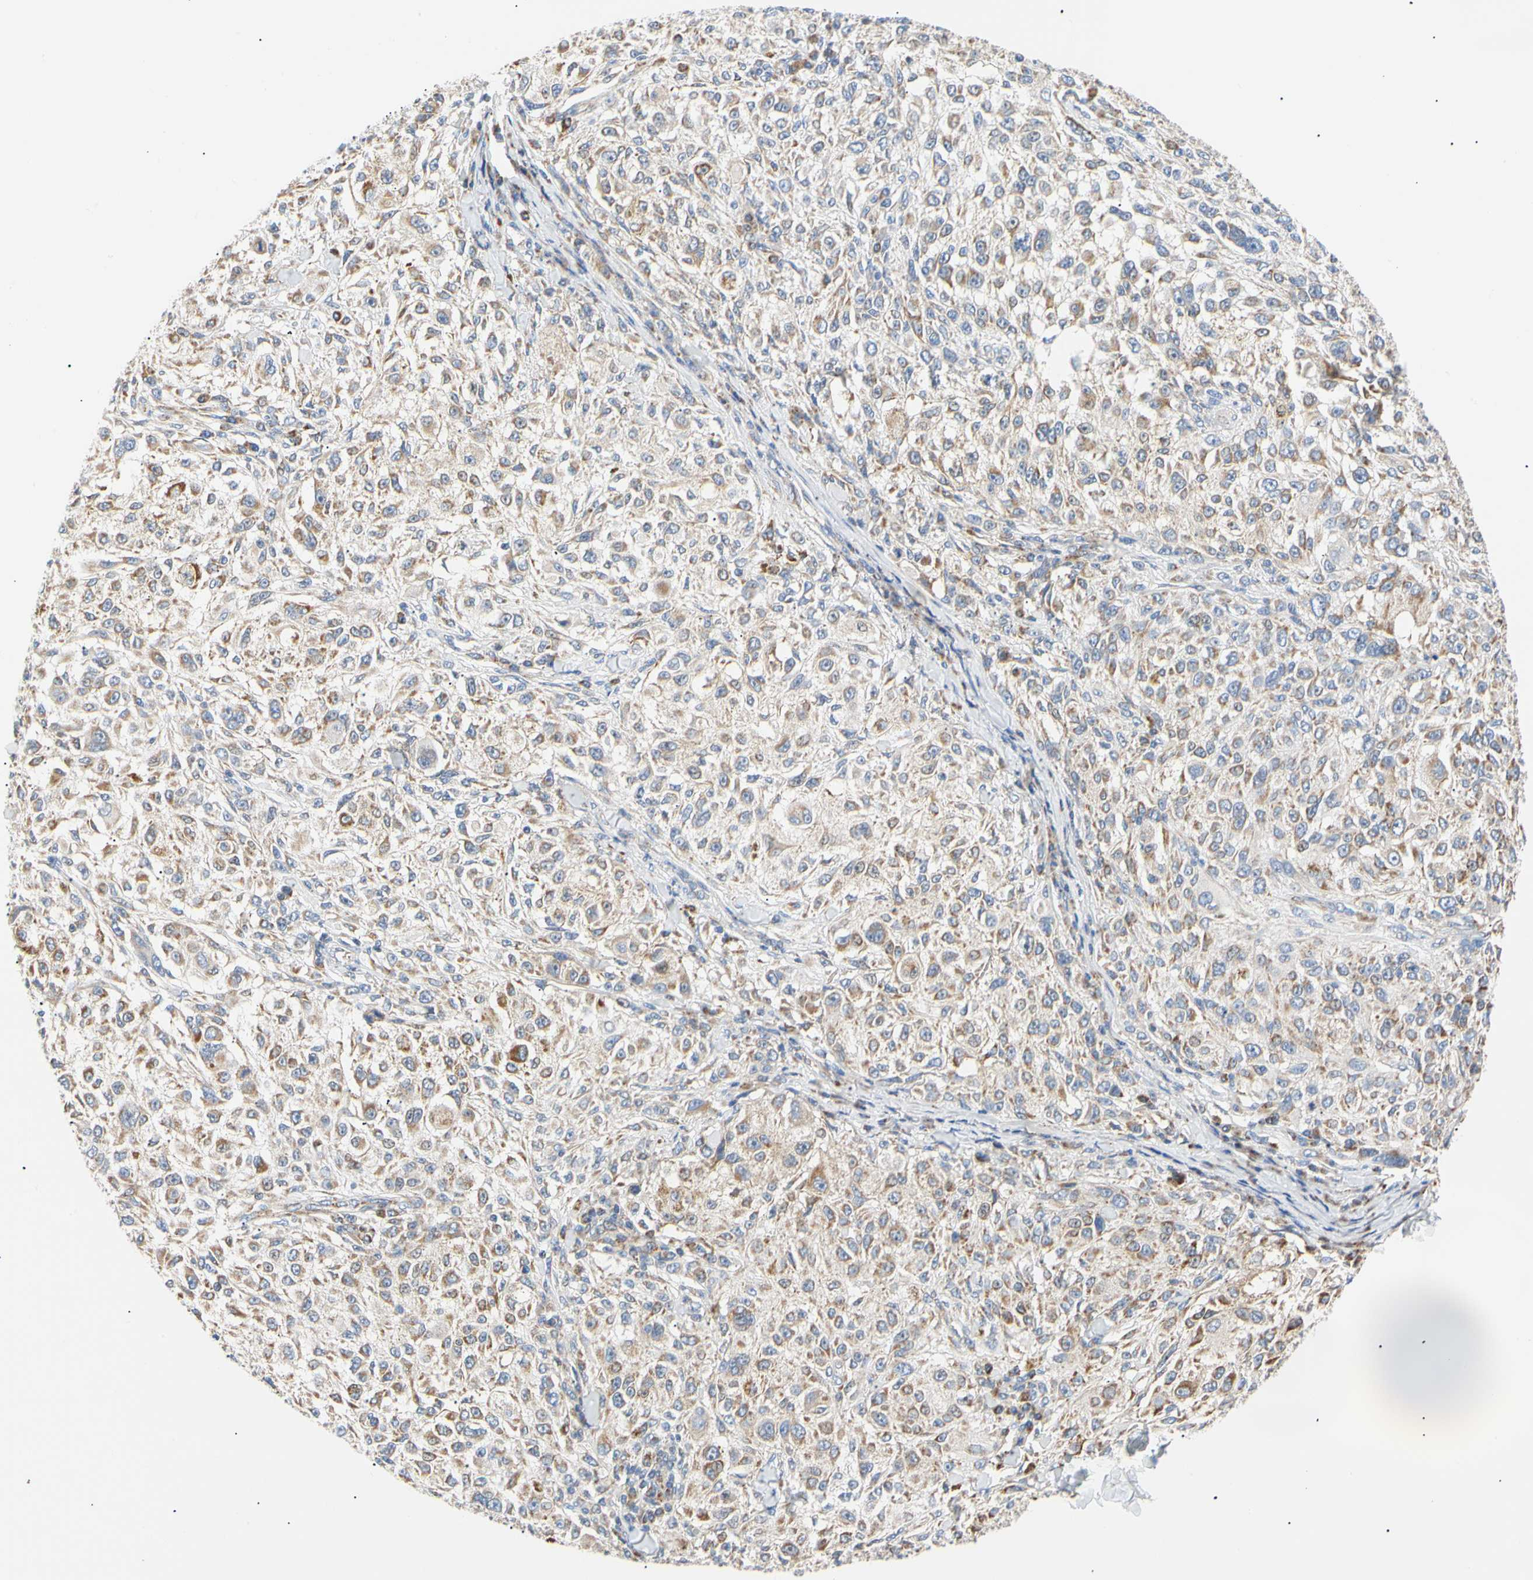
{"staining": {"intensity": "moderate", "quantity": ">75%", "location": "cytoplasmic/membranous"}, "tissue": "melanoma", "cell_type": "Tumor cells", "image_type": "cancer", "snomed": [{"axis": "morphology", "description": "Necrosis, NOS"}, {"axis": "morphology", "description": "Malignant melanoma, NOS"}, {"axis": "topography", "description": "Skin"}], "caption": "A micrograph showing moderate cytoplasmic/membranous expression in approximately >75% of tumor cells in melanoma, as visualized by brown immunohistochemical staining.", "gene": "ACAT1", "patient": {"sex": "female", "age": 87}}